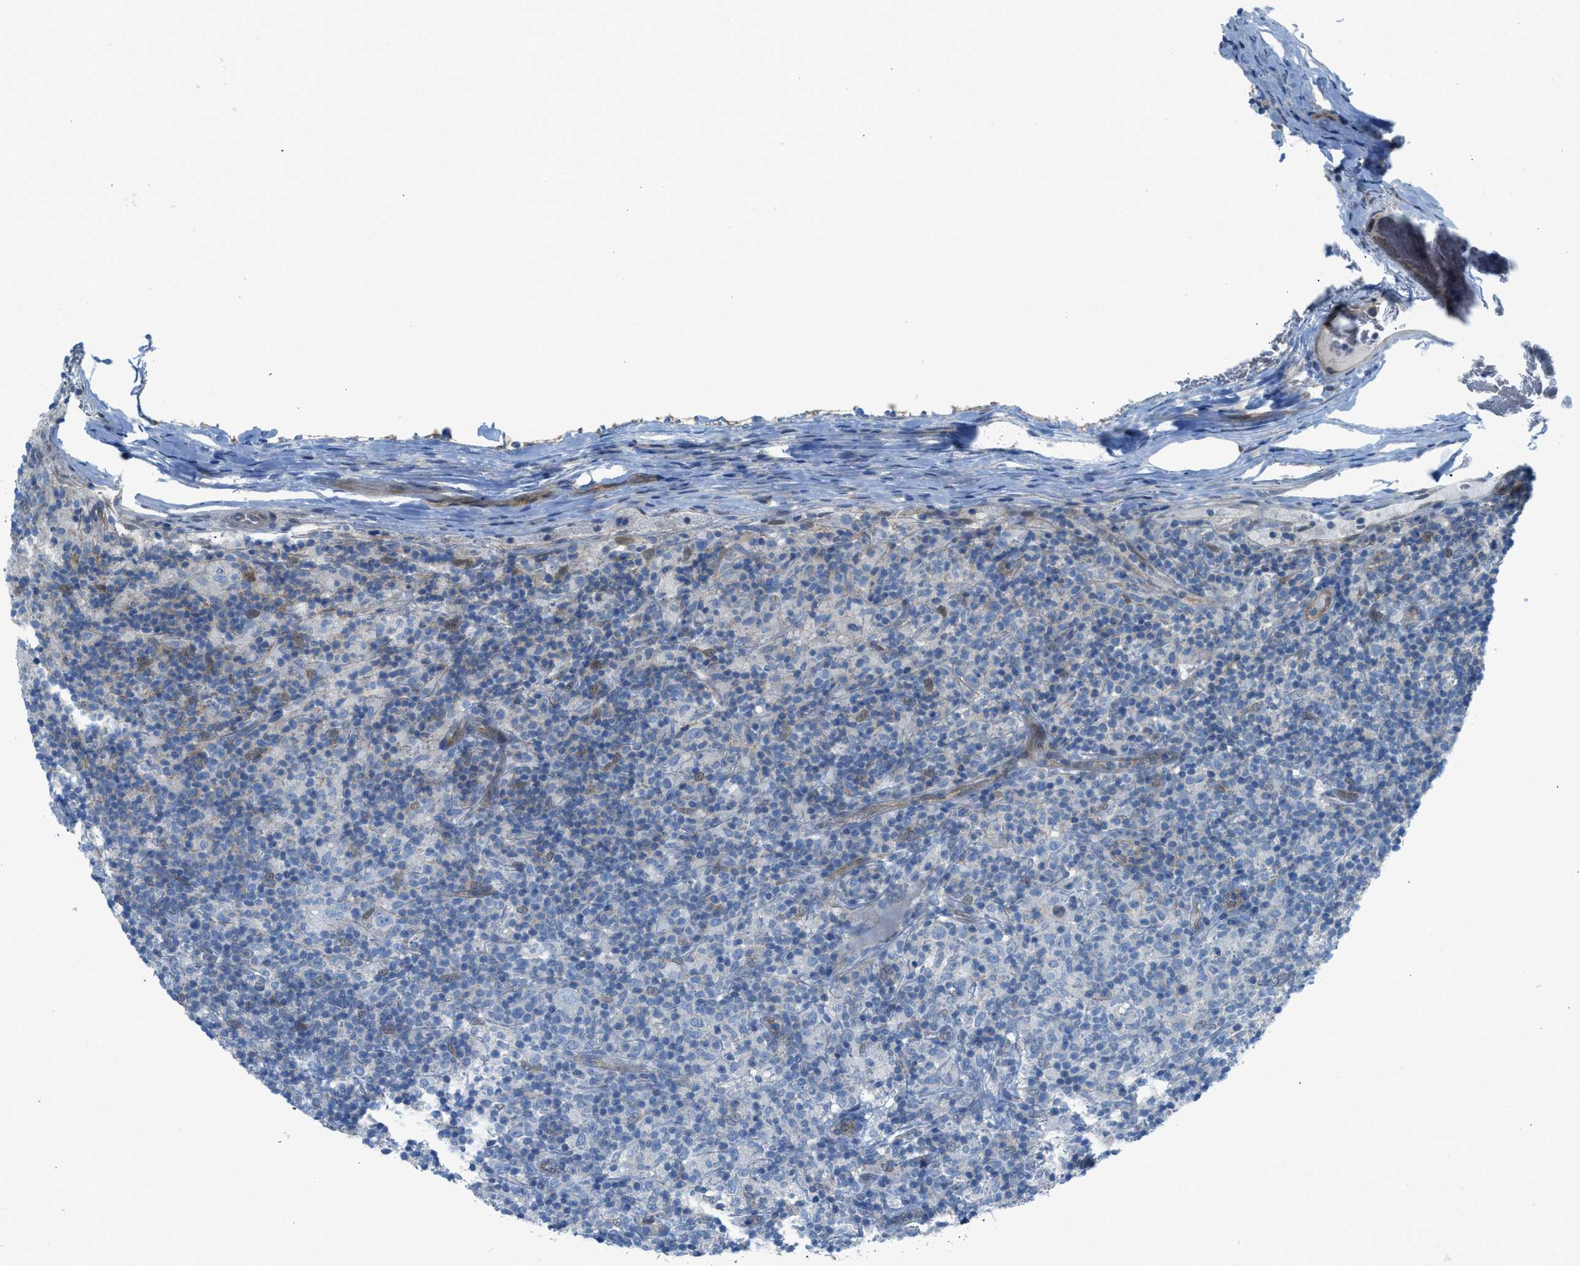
{"staining": {"intensity": "negative", "quantity": "none", "location": "none"}, "tissue": "lymphoma", "cell_type": "Tumor cells", "image_type": "cancer", "snomed": [{"axis": "morphology", "description": "Hodgkin's disease, NOS"}, {"axis": "topography", "description": "Lymph node"}], "caption": "Lymphoma stained for a protein using immunohistochemistry displays no staining tumor cells.", "gene": "PRKN", "patient": {"sex": "male", "age": 70}}